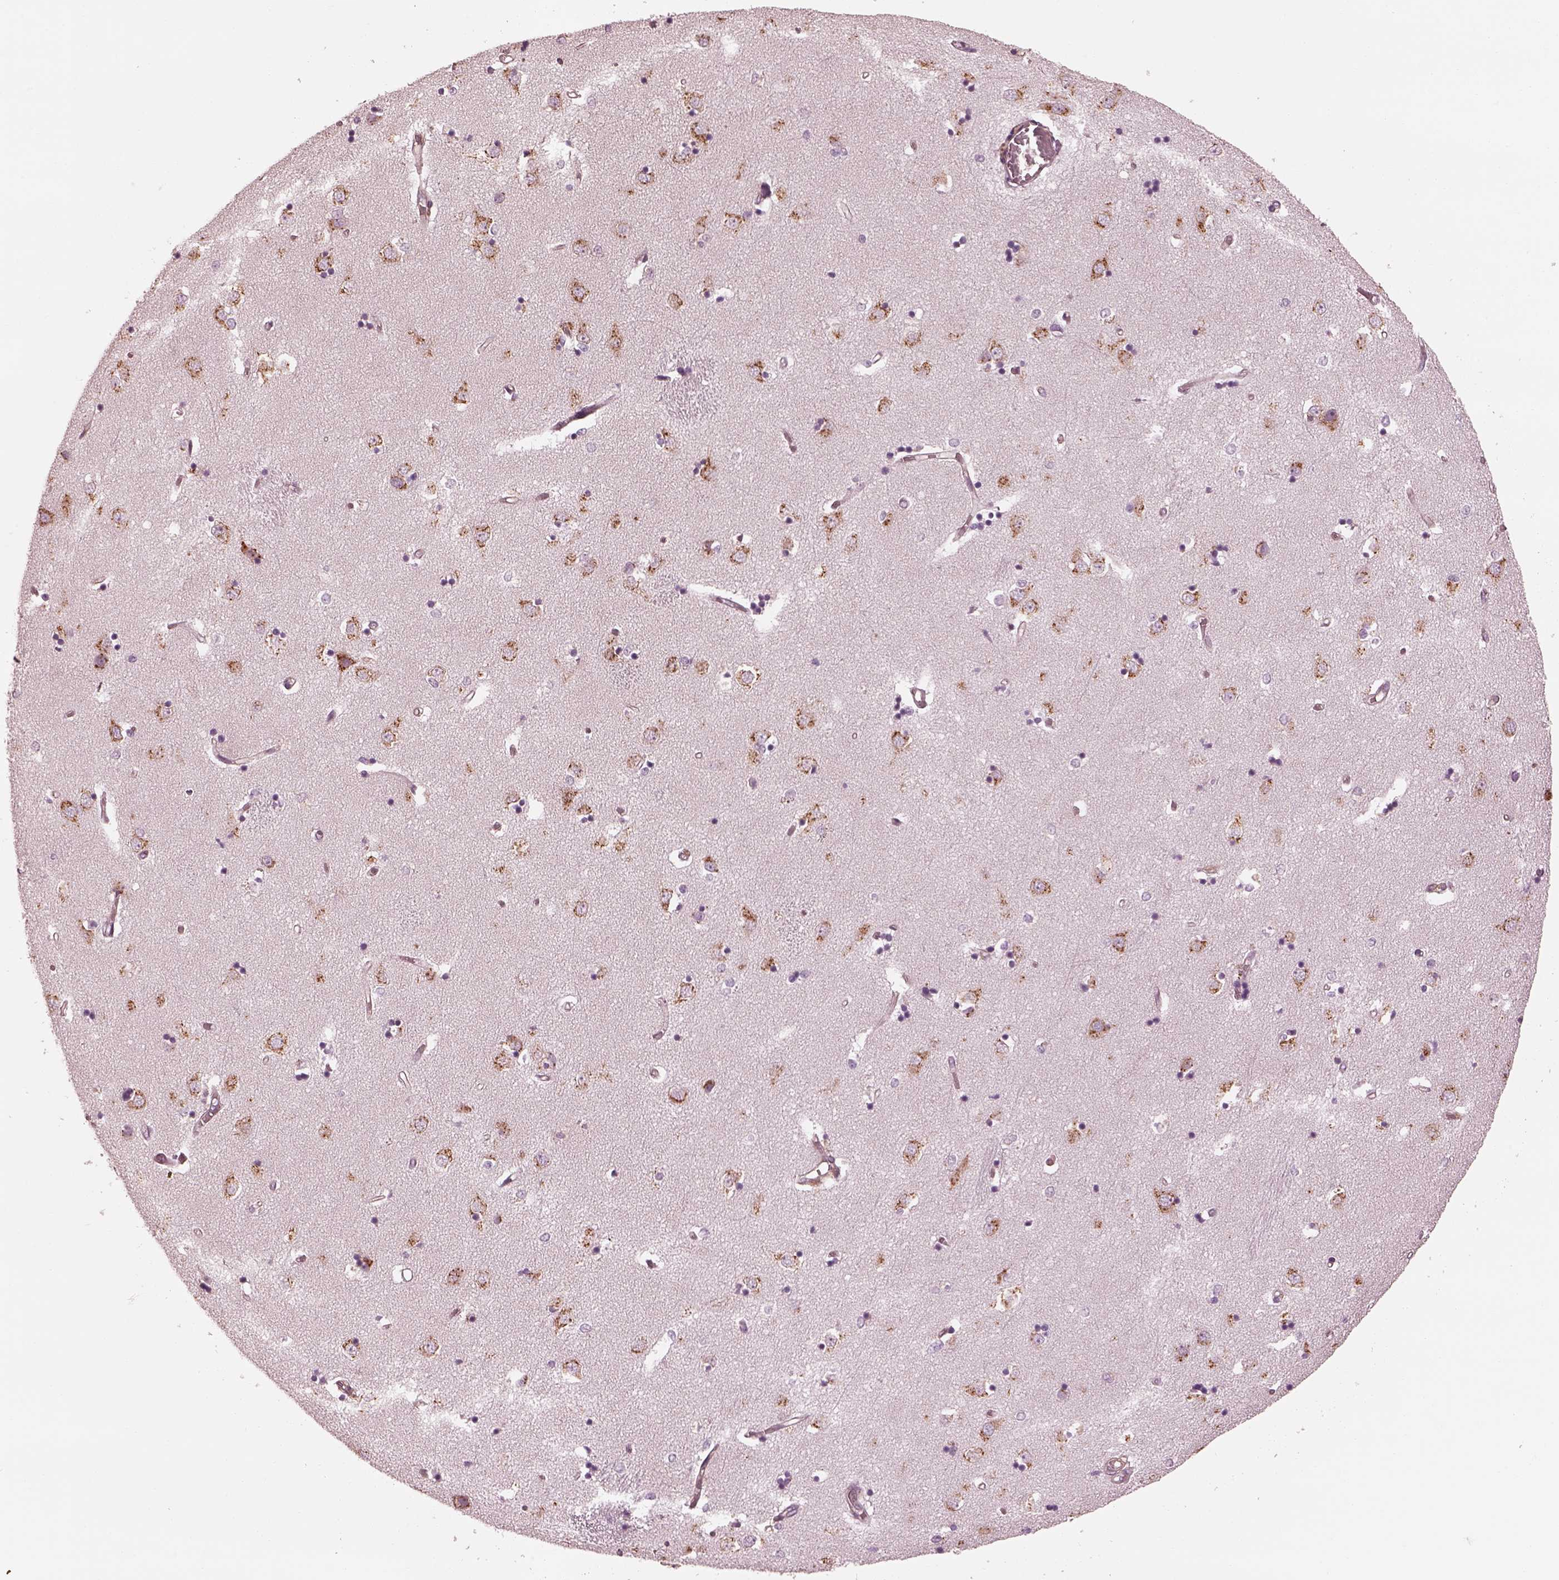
{"staining": {"intensity": "negative", "quantity": "none", "location": "none"}, "tissue": "caudate", "cell_type": "Glial cells", "image_type": "normal", "snomed": [{"axis": "morphology", "description": "Normal tissue, NOS"}, {"axis": "topography", "description": "Lateral ventricle wall"}], "caption": "DAB immunohistochemical staining of normal human caudate shows no significant expression in glial cells. The staining was performed using DAB (3,3'-diaminobenzidine) to visualize the protein expression in brown, while the nuclei were stained in blue with hematoxylin (Magnification: 20x).", "gene": "ELAPOR1", "patient": {"sex": "male", "age": 54}}